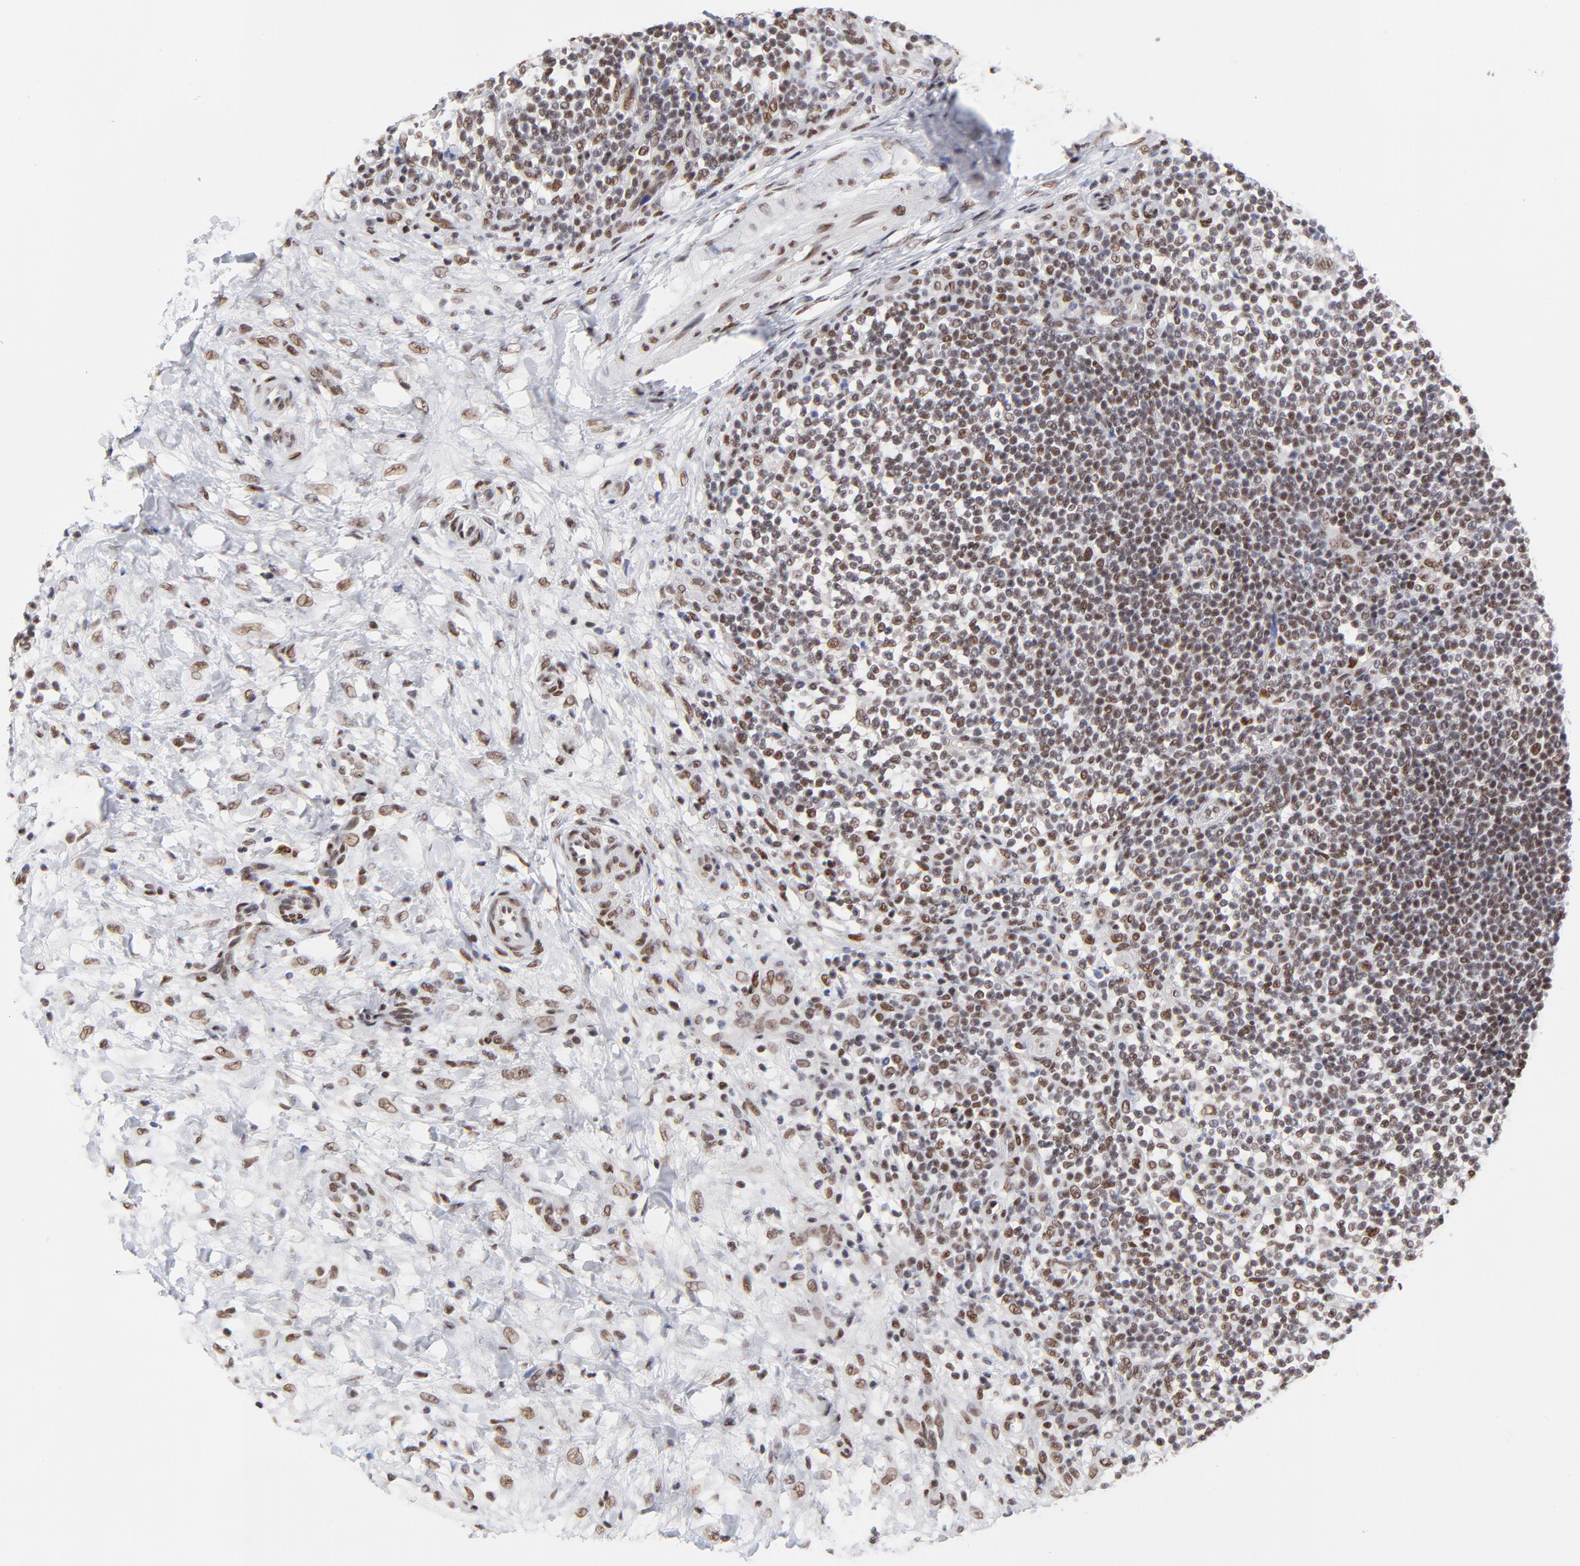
{"staining": {"intensity": "moderate", "quantity": ">75%", "location": "nuclear"}, "tissue": "lymphoma", "cell_type": "Tumor cells", "image_type": "cancer", "snomed": [{"axis": "morphology", "description": "Malignant lymphoma, non-Hodgkin's type, Low grade"}, {"axis": "topography", "description": "Lymph node"}], "caption": "Immunohistochemistry photomicrograph of low-grade malignant lymphoma, non-Hodgkin's type stained for a protein (brown), which displays medium levels of moderate nuclear expression in approximately >75% of tumor cells.", "gene": "ZMYM3", "patient": {"sex": "female", "age": 76}}